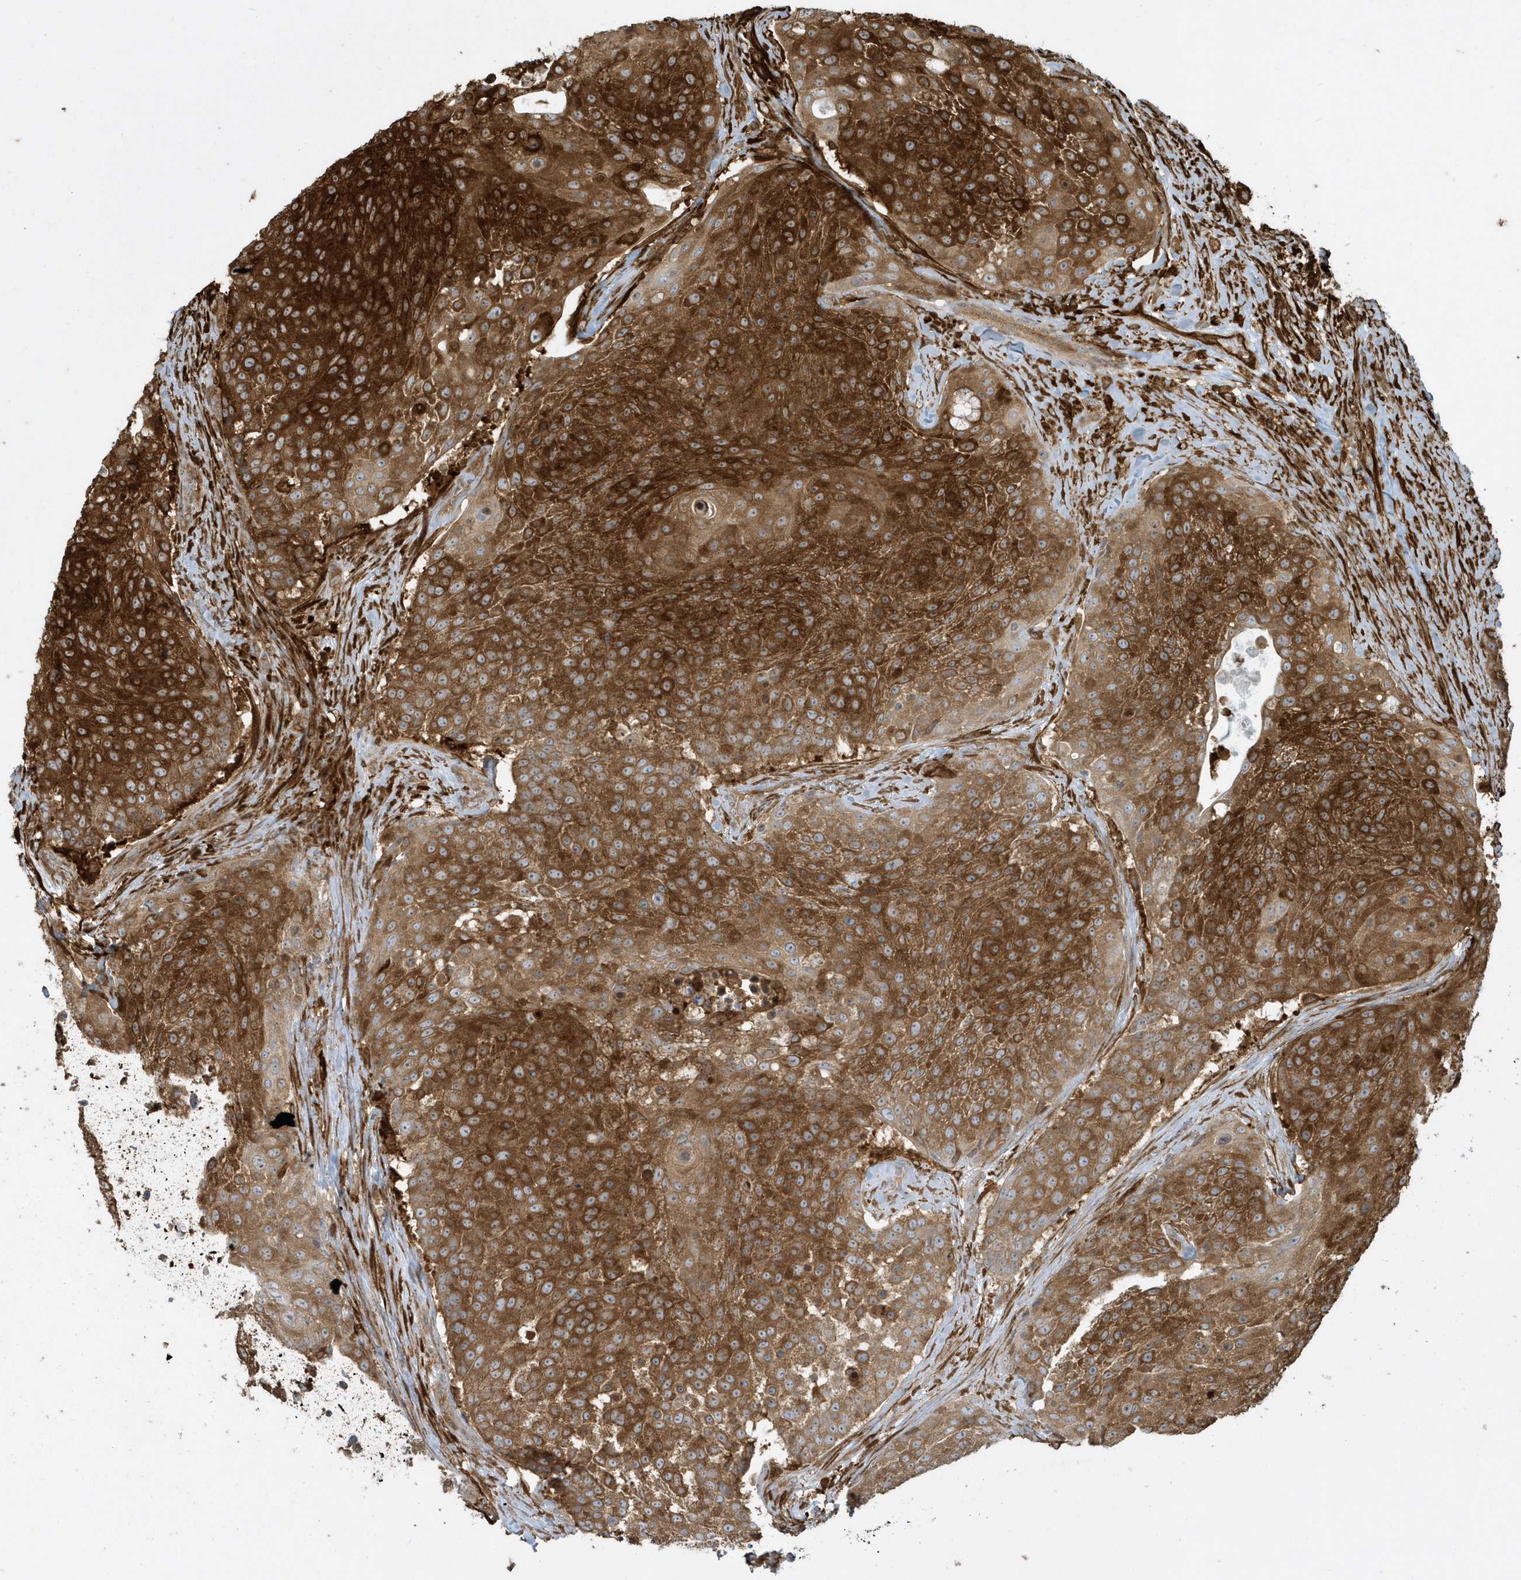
{"staining": {"intensity": "strong", "quantity": ">75%", "location": "cytoplasmic/membranous"}, "tissue": "urothelial cancer", "cell_type": "Tumor cells", "image_type": "cancer", "snomed": [{"axis": "morphology", "description": "Urothelial carcinoma, High grade"}, {"axis": "topography", "description": "Urinary bladder"}], "caption": "Protein staining of urothelial cancer tissue exhibits strong cytoplasmic/membranous staining in about >75% of tumor cells.", "gene": "CLCN6", "patient": {"sex": "female", "age": 63}}